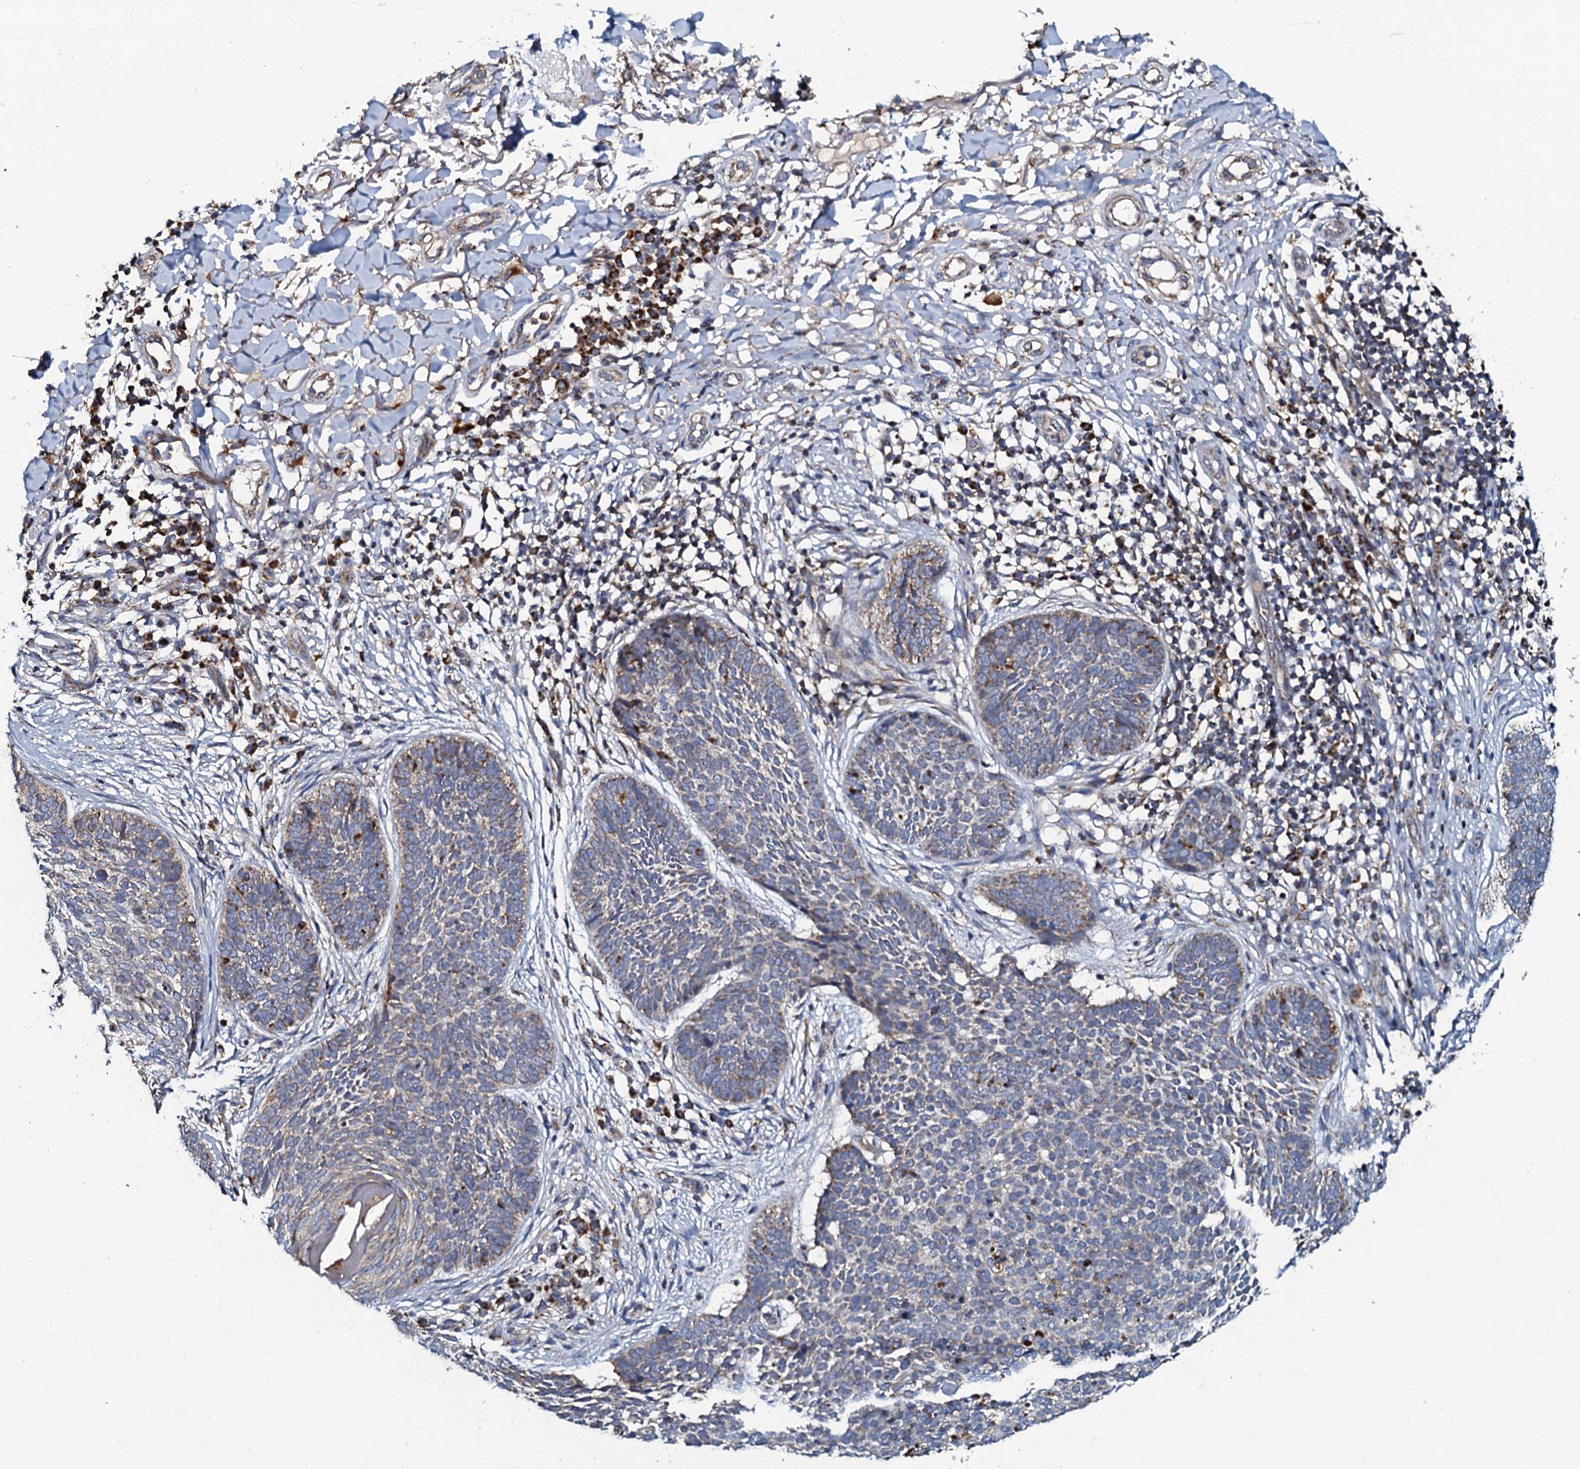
{"staining": {"intensity": "weak", "quantity": "<25%", "location": "cytoplasmic/membranous"}, "tissue": "skin cancer", "cell_type": "Tumor cells", "image_type": "cancer", "snomed": [{"axis": "morphology", "description": "Basal cell carcinoma"}, {"axis": "topography", "description": "Skin"}], "caption": "IHC photomicrograph of human skin cancer stained for a protein (brown), which reveals no positivity in tumor cells.", "gene": "NDUFA12", "patient": {"sex": "female", "age": 64}}